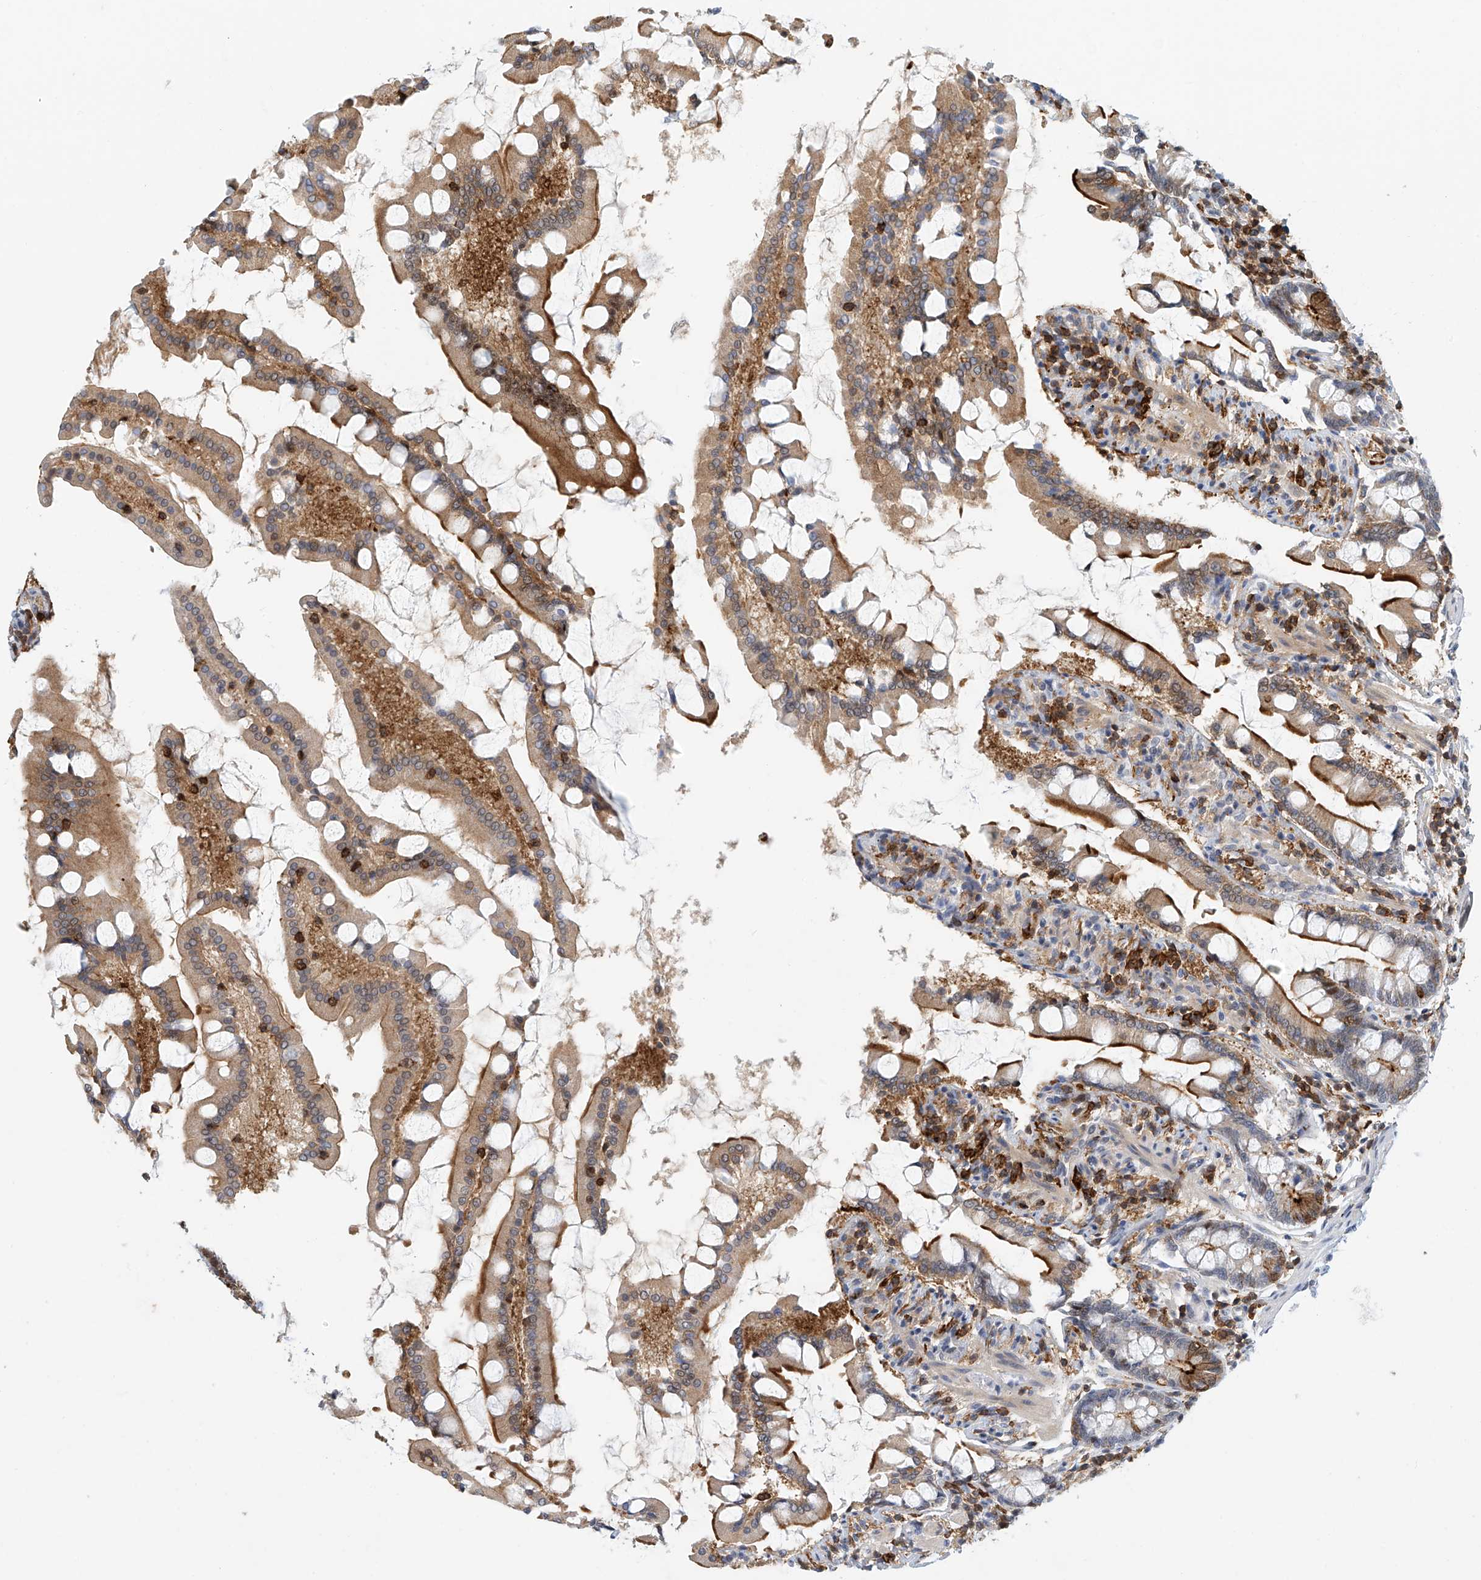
{"staining": {"intensity": "moderate", "quantity": ">75%", "location": "cytoplasmic/membranous"}, "tissue": "small intestine", "cell_type": "Glandular cells", "image_type": "normal", "snomed": [{"axis": "morphology", "description": "Normal tissue, NOS"}, {"axis": "topography", "description": "Small intestine"}], "caption": "Normal small intestine shows moderate cytoplasmic/membranous positivity in about >75% of glandular cells (DAB = brown stain, brightfield microscopy at high magnification)..", "gene": "MICAL1", "patient": {"sex": "male", "age": 41}}